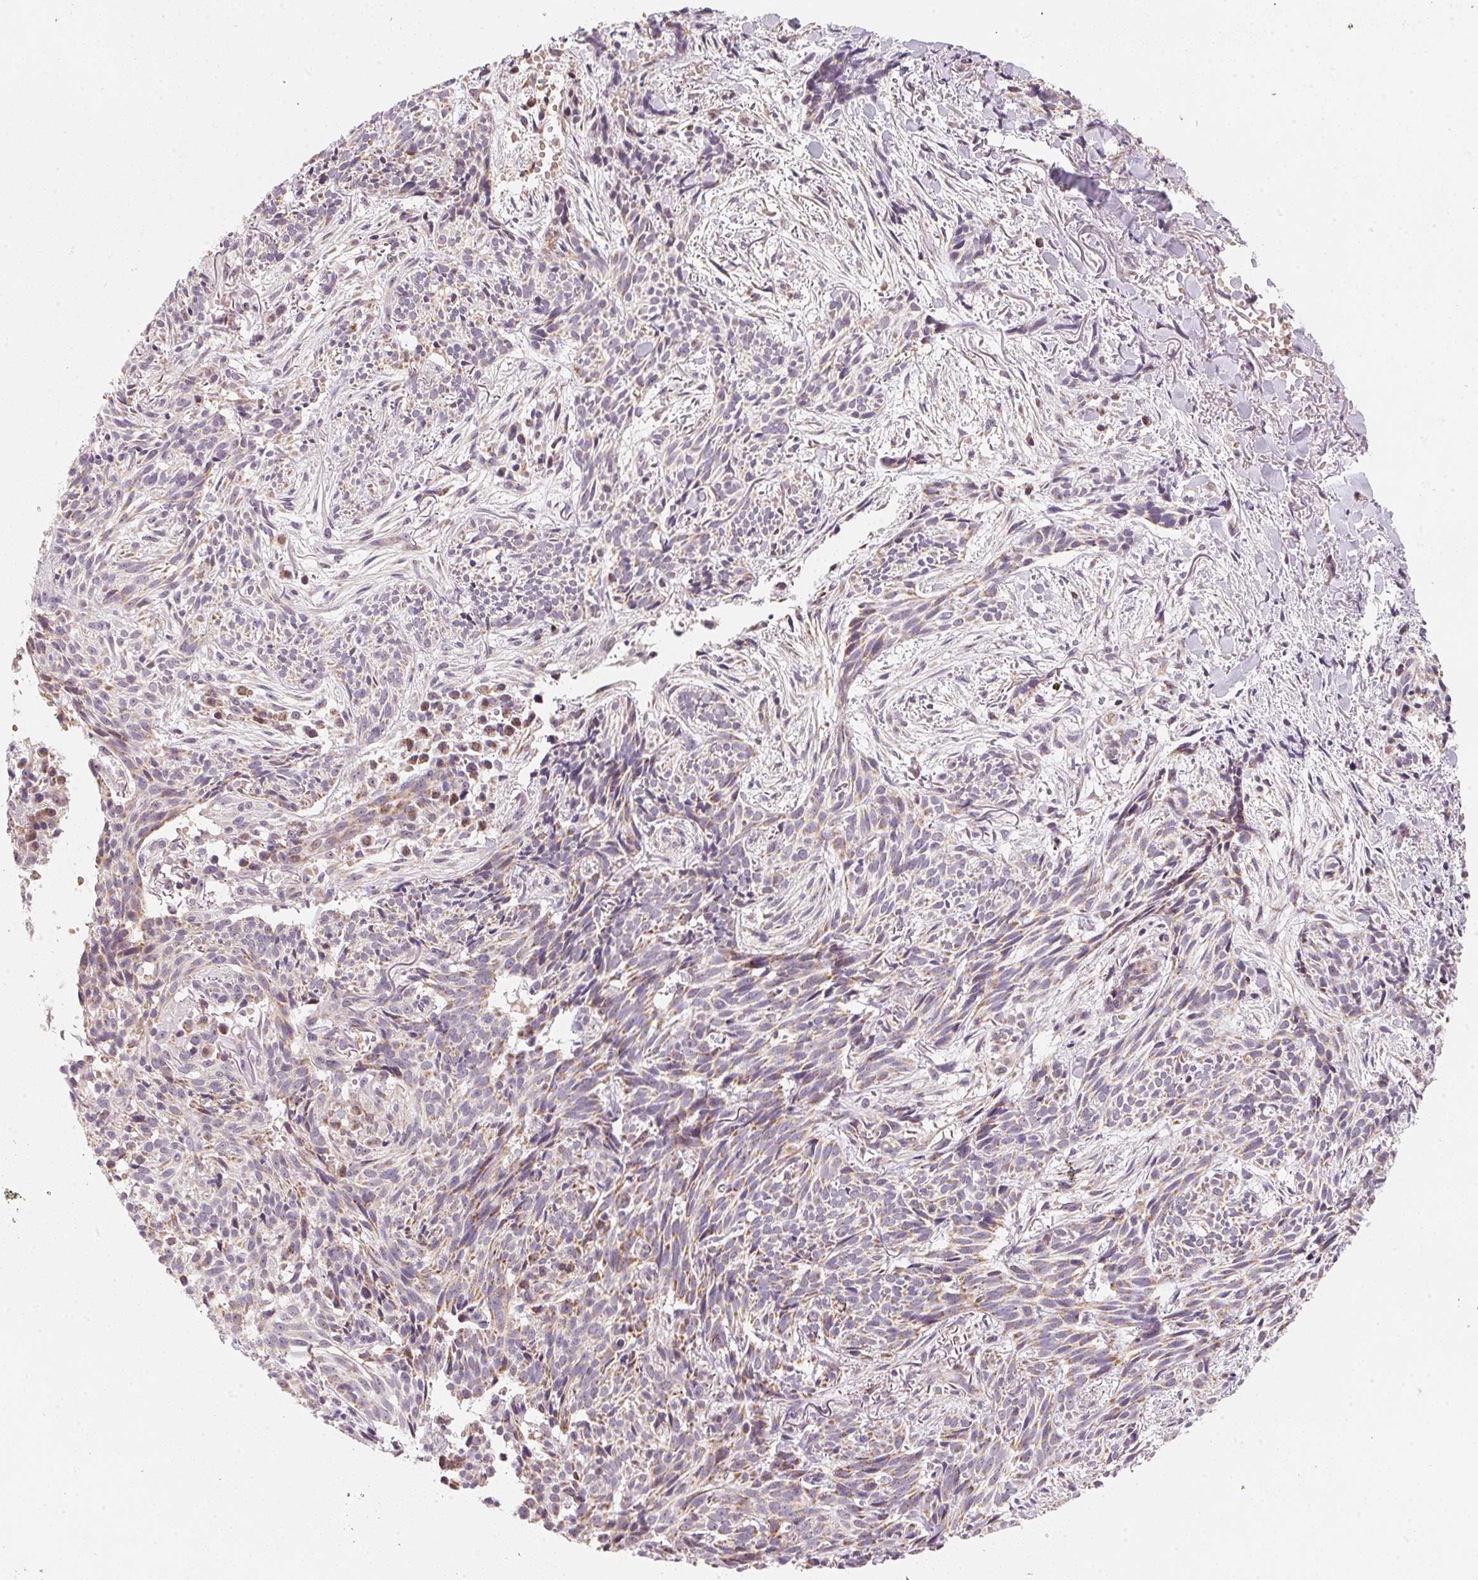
{"staining": {"intensity": "weak", "quantity": ">75%", "location": "cytoplasmic/membranous"}, "tissue": "skin cancer", "cell_type": "Tumor cells", "image_type": "cancer", "snomed": [{"axis": "morphology", "description": "Basal cell carcinoma"}, {"axis": "topography", "description": "Skin"}], "caption": "Tumor cells display low levels of weak cytoplasmic/membranous staining in approximately >75% of cells in skin cancer.", "gene": "COQ7", "patient": {"sex": "male", "age": 71}}